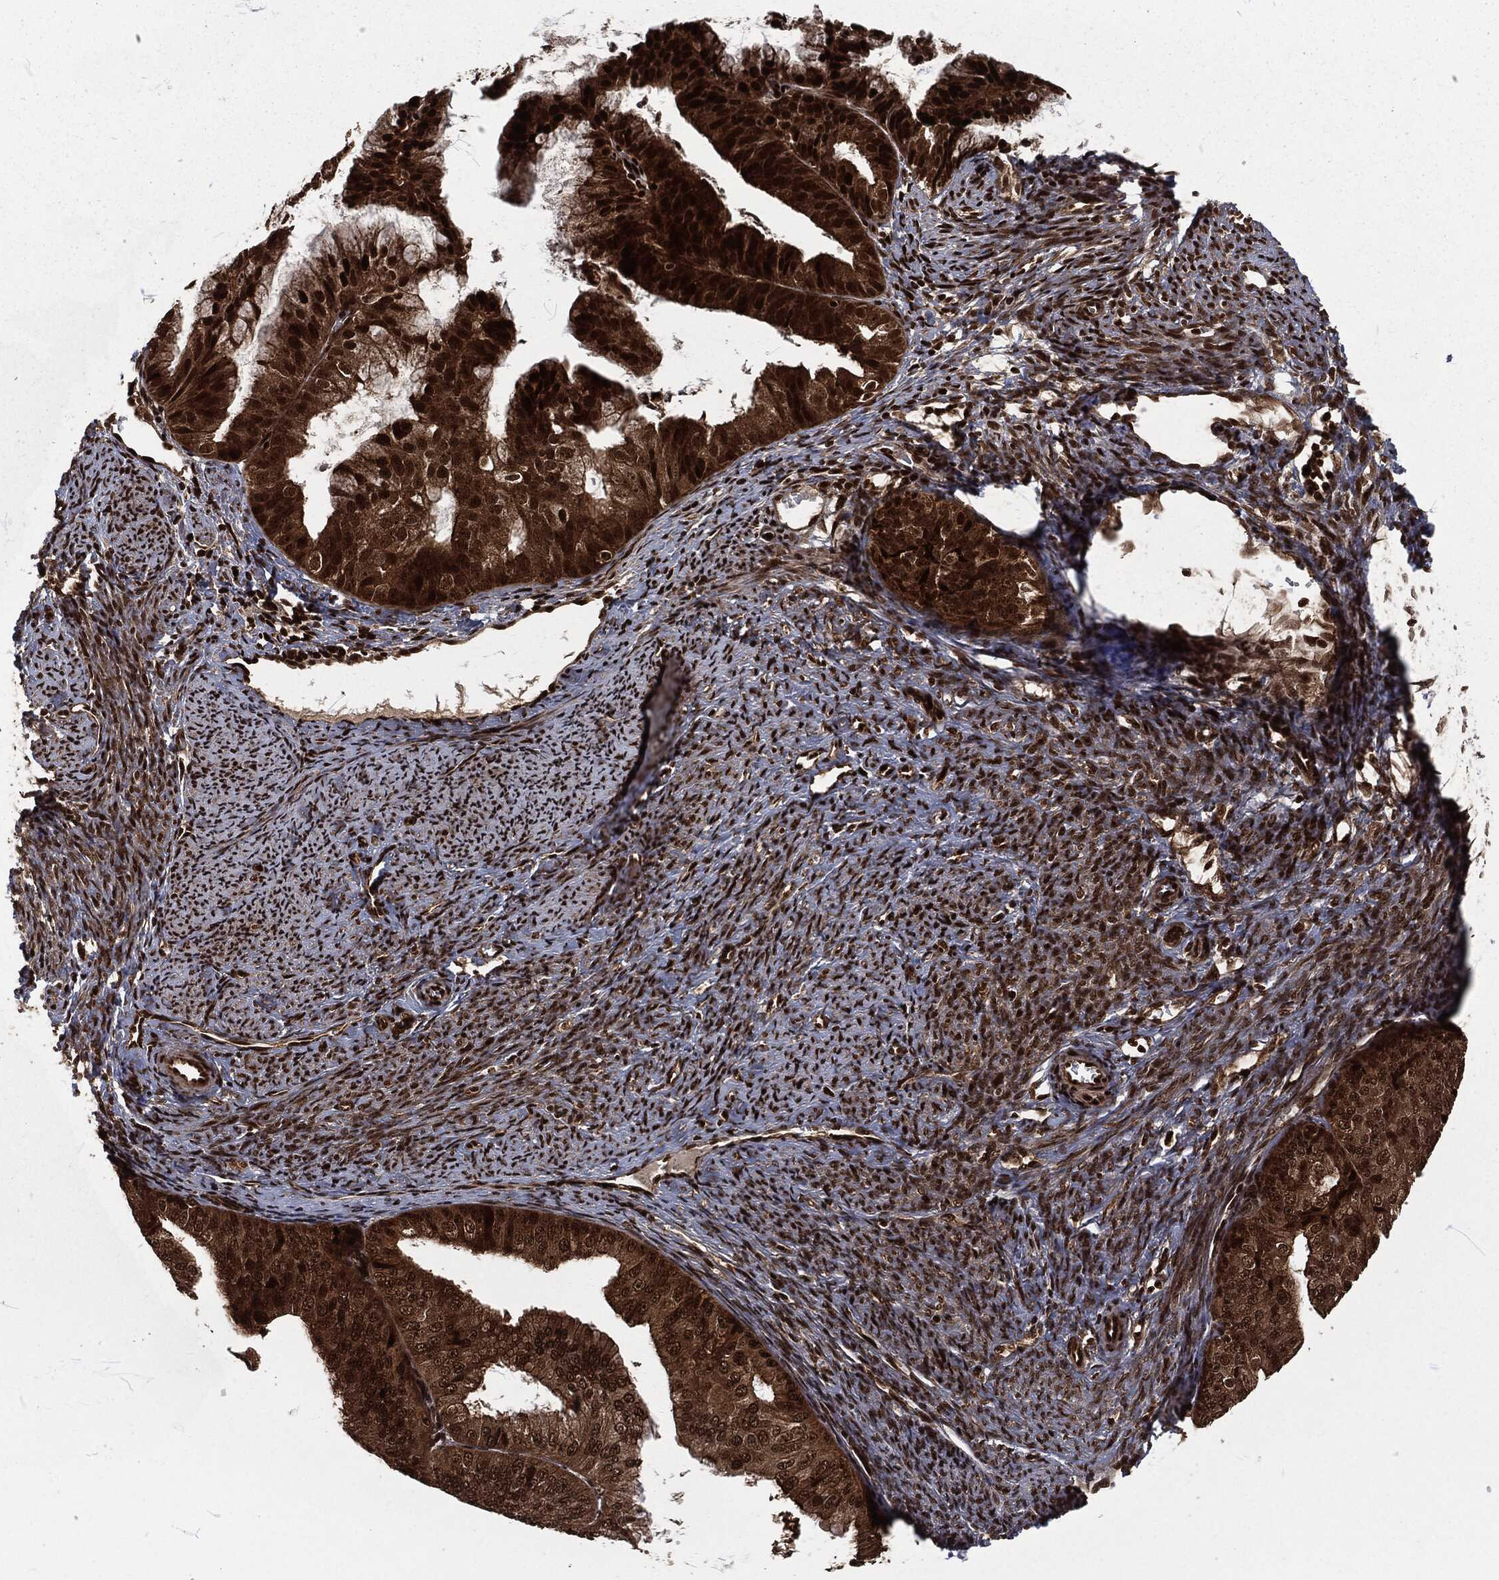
{"staining": {"intensity": "strong", "quantity": ">75%", "location": "cytoplasmic/membranous,nuclear"}, "tissue": "endometrial cancer", "cell_type": "Tumor cells", "image_type": "cancer", "snomed": [{"axis": "morphology", "description": "Adenocarcinoma, NOS"}, {"axis": "topography", "description": "Endometrium"}], "caption": "Endometrial adenocarcinoma stained with DAB IHC shows high levels of strong cytoplasmic/membranous and nuclear positivity in about >75% of tumor cells.", "gene": "NGRN", "patient": {"sex": "female", "age": 63}}